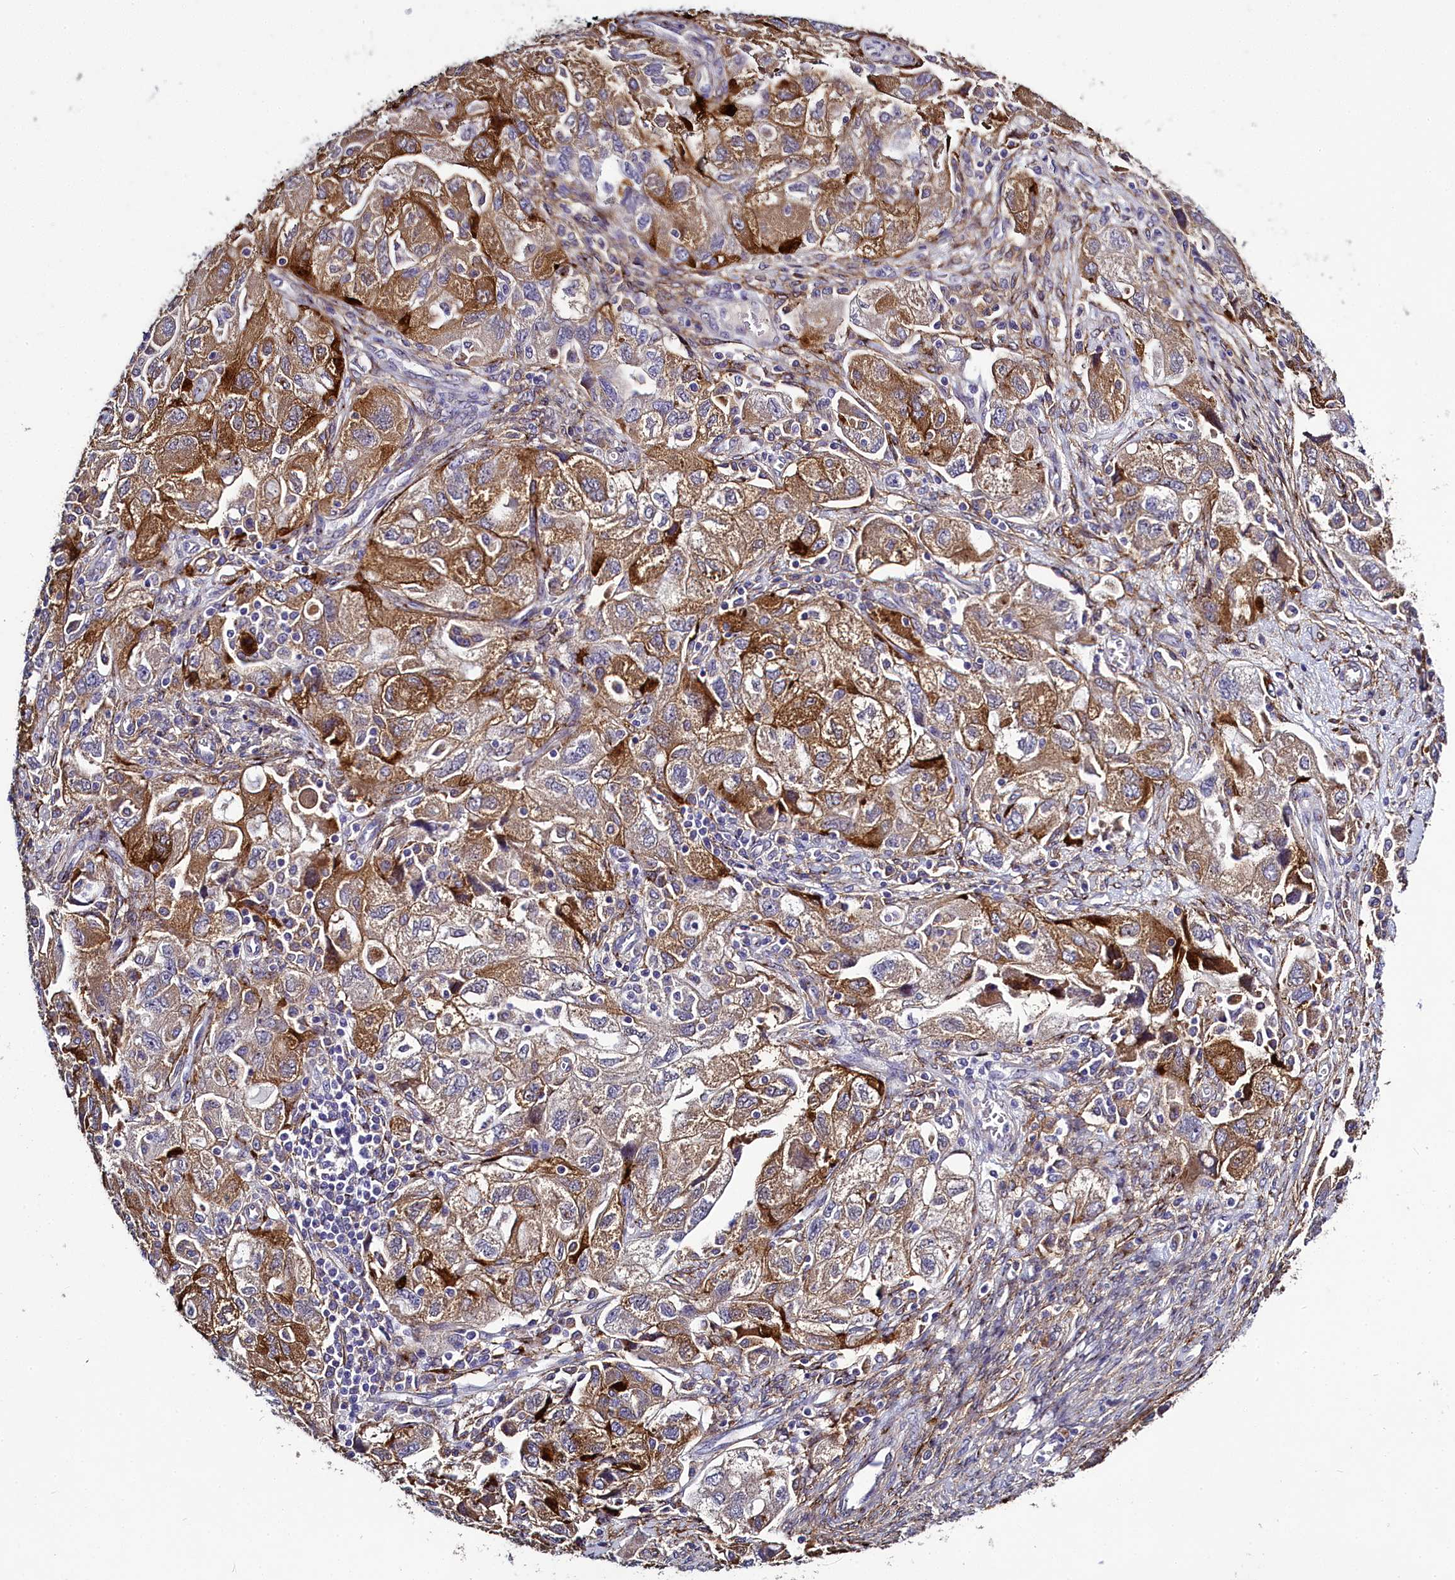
{"staining": {"intensity": "moderate", "quantity": "25%-75%", "location": "cytoplasmic/membranous"}, "tissue": "ovarian cancer", "cell_type": "Tumor cells", "image_type": "cancer", "snomed": [{"axis": "morphology", "description": "Carcinoma, NOS"}, {"axis": "morphology", "description": "Cystadenocarcinoma, serous, NOS"}, {"axis": "topography", "description": "Ovary"}], "caption": "The immunohistochemical stain labels moderate cytoplasmic/membranous positivity in tumor cells of ovarian cancer (serous cystadenocarcinoma) tissue.", "gene": "MRC2", "patient": {"sex": "female", "age": 69}}